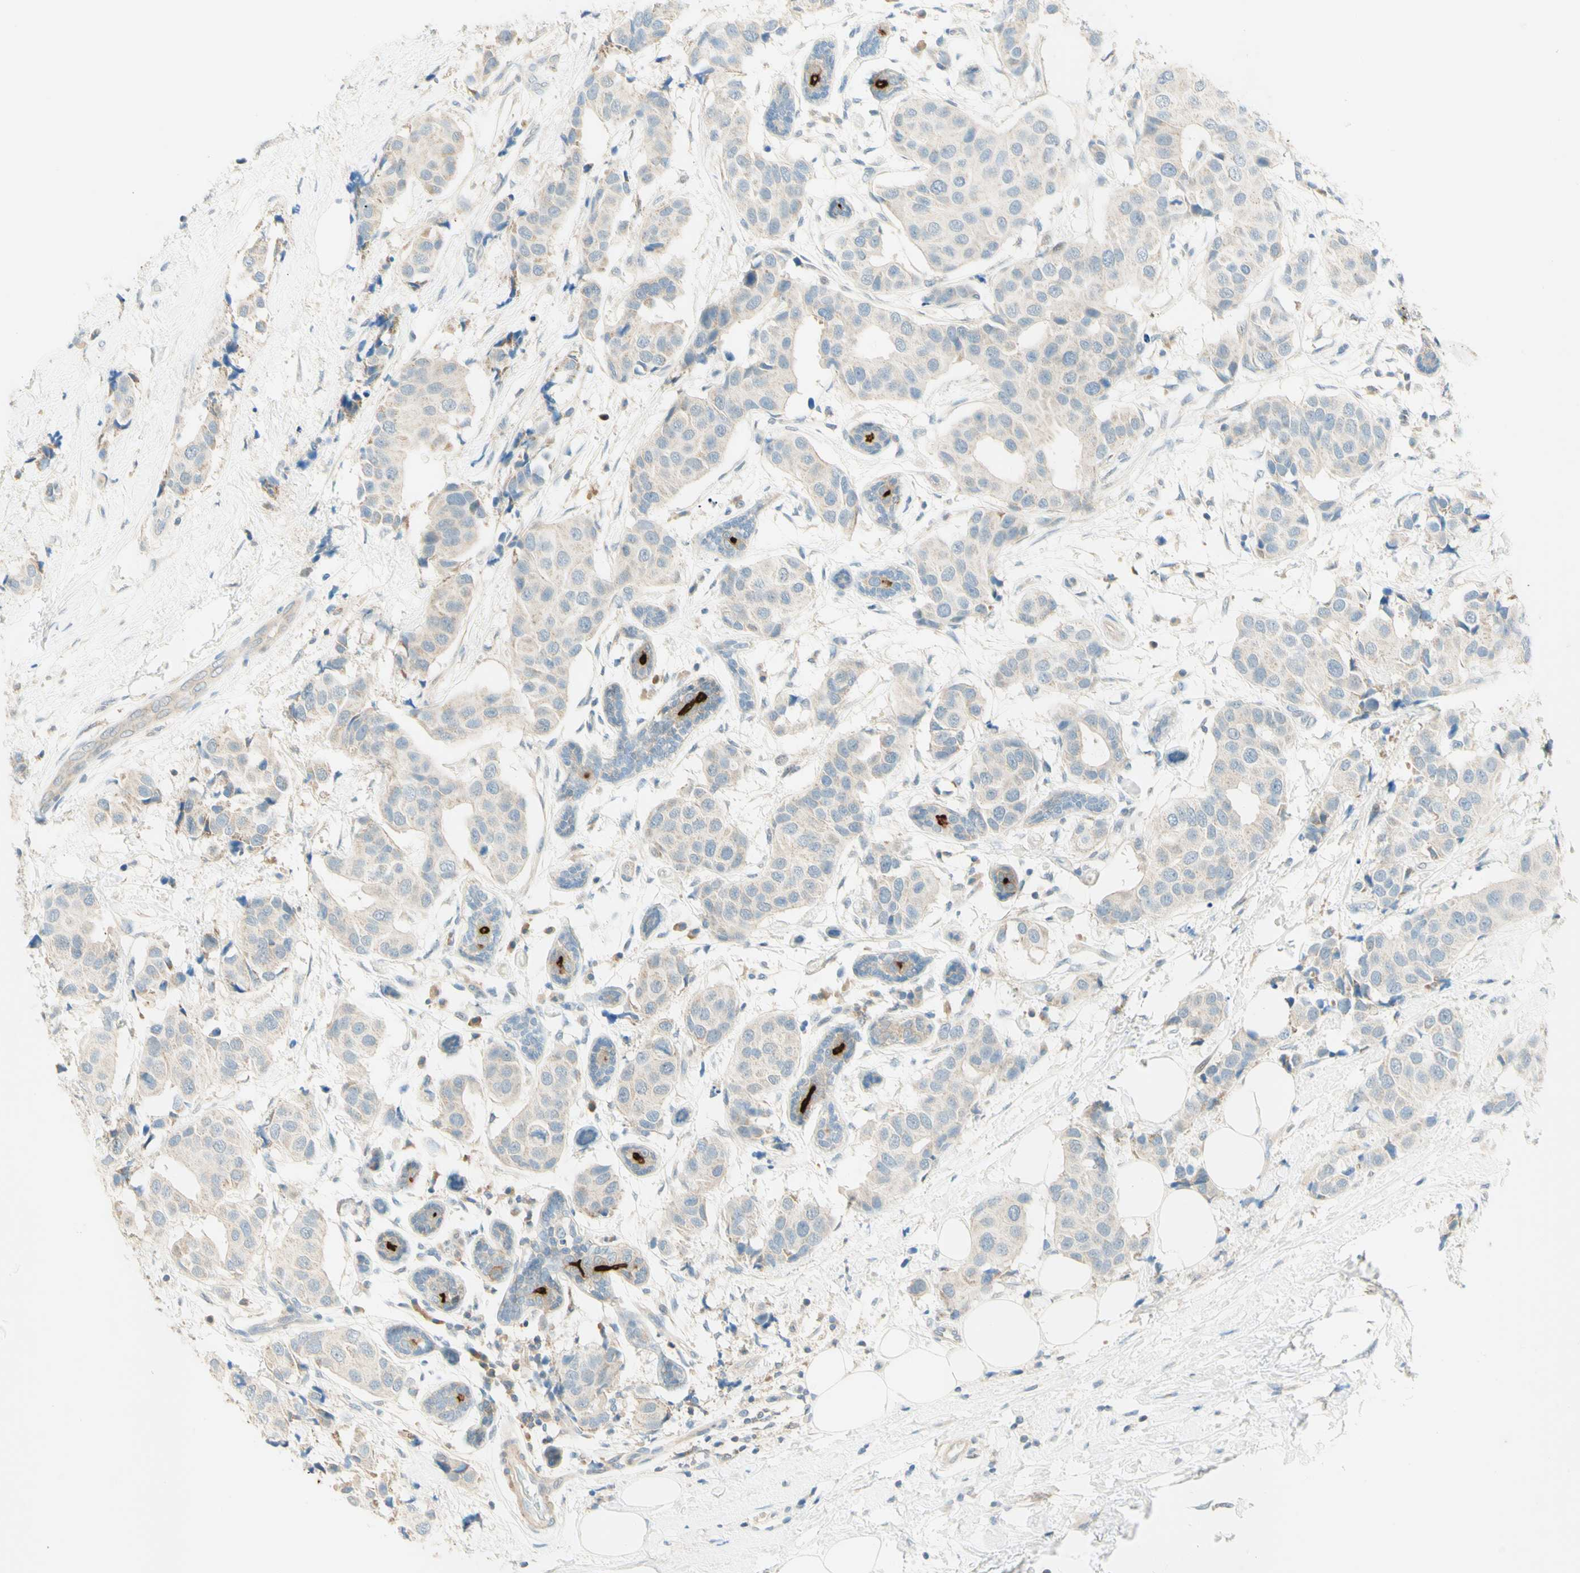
{"staining": {"intensity": "weak", "quantity": "25%-75%", "location": "cytoplasmic/membranous"}, "tissue": "breast cancer", "cell_type": "Tumor cells", "image_type": "cancer", "snomed": [{"axis": "morphology", "description": "Normal tissue, NOS"}, {"axis": "morphology", "description": "Duct carcinoma"}, {"axis": "topography", "description": "Breast"}], "caption": "Protein expression analysis of breast cancer (infiltrating ductal carcinoma) displays weak cytoplasmic/membranous expression in about 25%-75% of tumor cells.", "gene": "PROM1", "patient": {"sex": "female", "age": 39}}